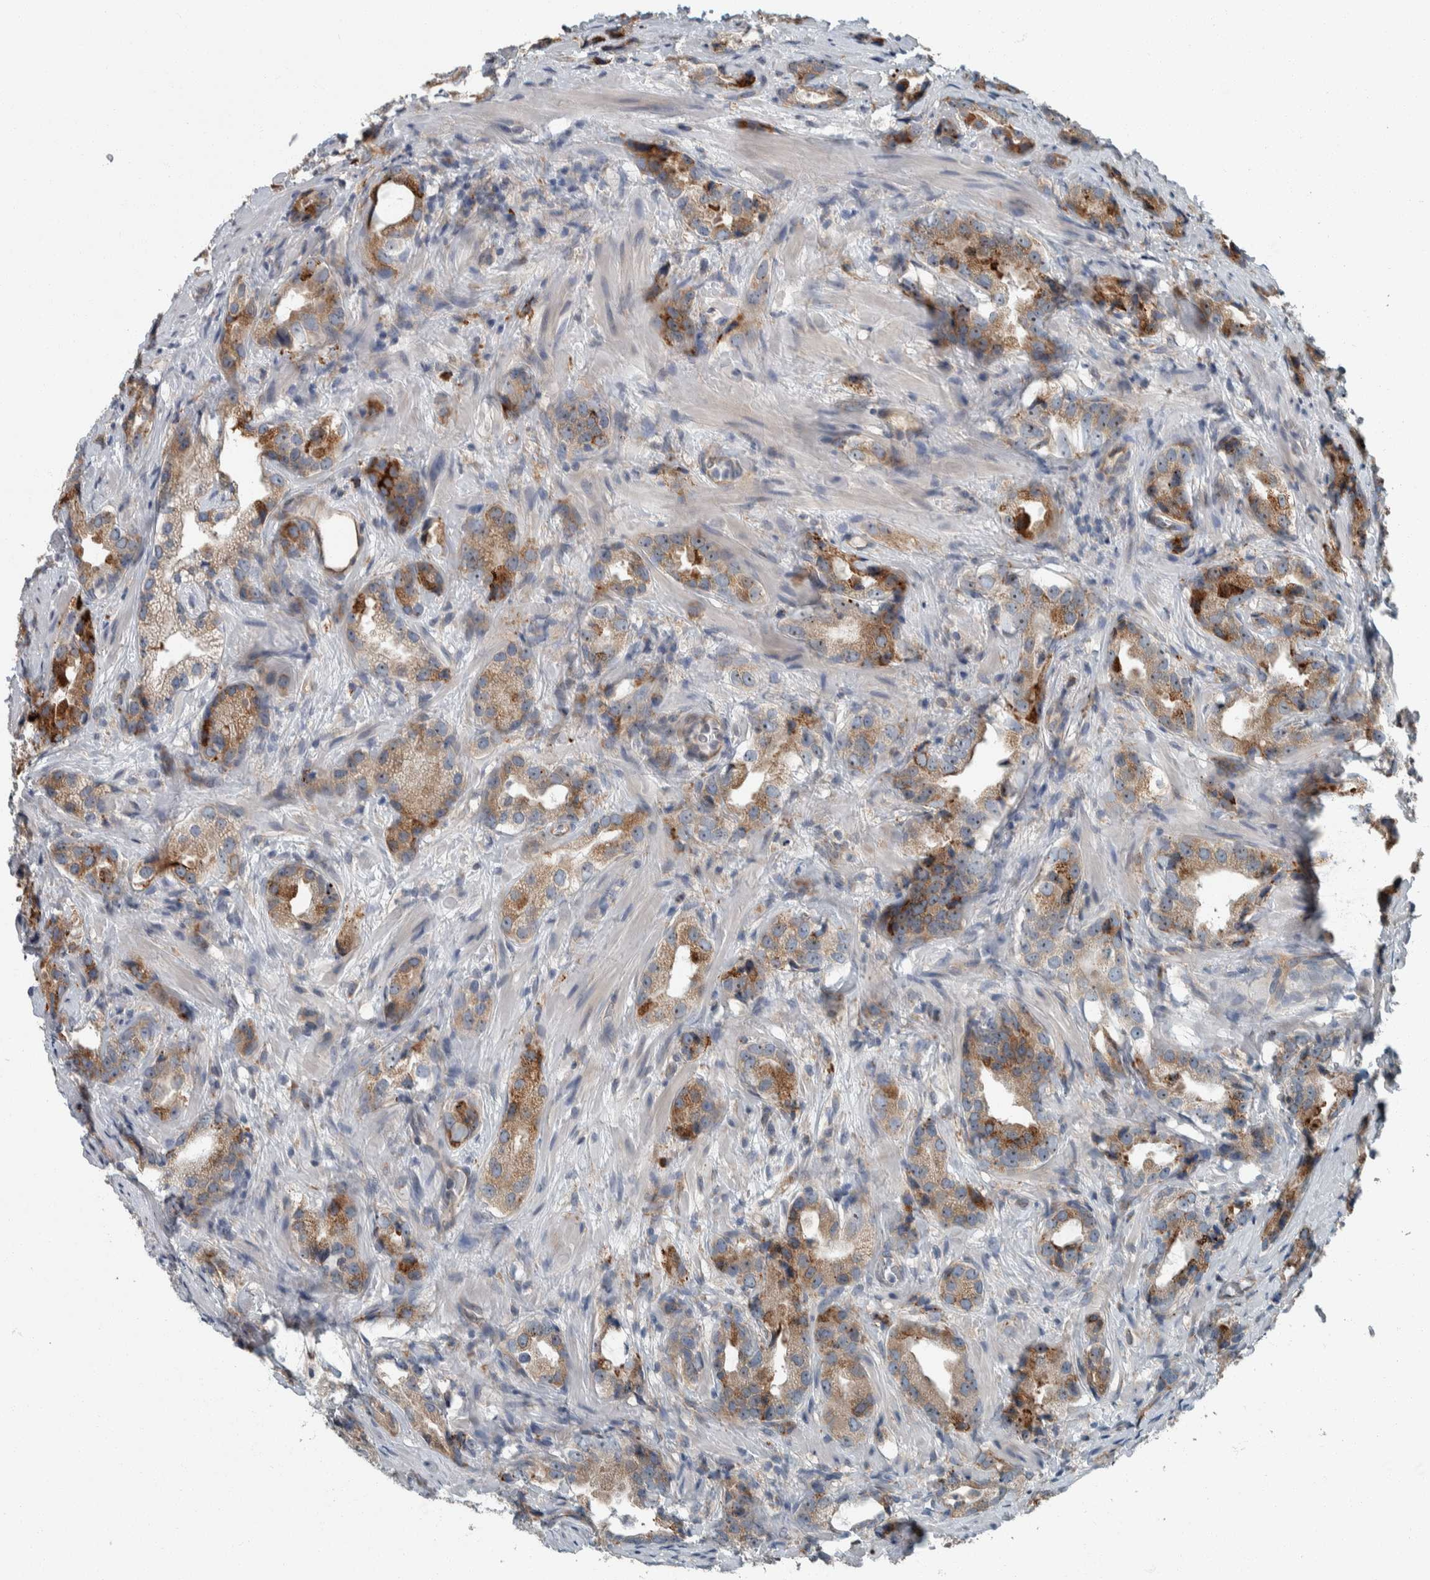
{"staining": {"intensity": "moderate", "quantity": ">75%", "location": "cytoplasmic/membranous"}, "tissue": "prostate cancer", "cell_type": "Tumor cells", "image_type": "cancer", "snomed": [{"axis": "morphology", "description": "Adenocarcinoma, High grade"}, {"axis": "topography", "description": "Prostate"}], "caption": "Prostate adenocarcinoma (high-grade) tissue shows moderate cytoplasmic/membranous expression in approximately >75% of tumor cells, visualized by immunohistochemistry. (DAB IHC with brightfield microscopy, high magnification).", "gene": "USP25", "patient": {"sex": "male", "age": 63}}